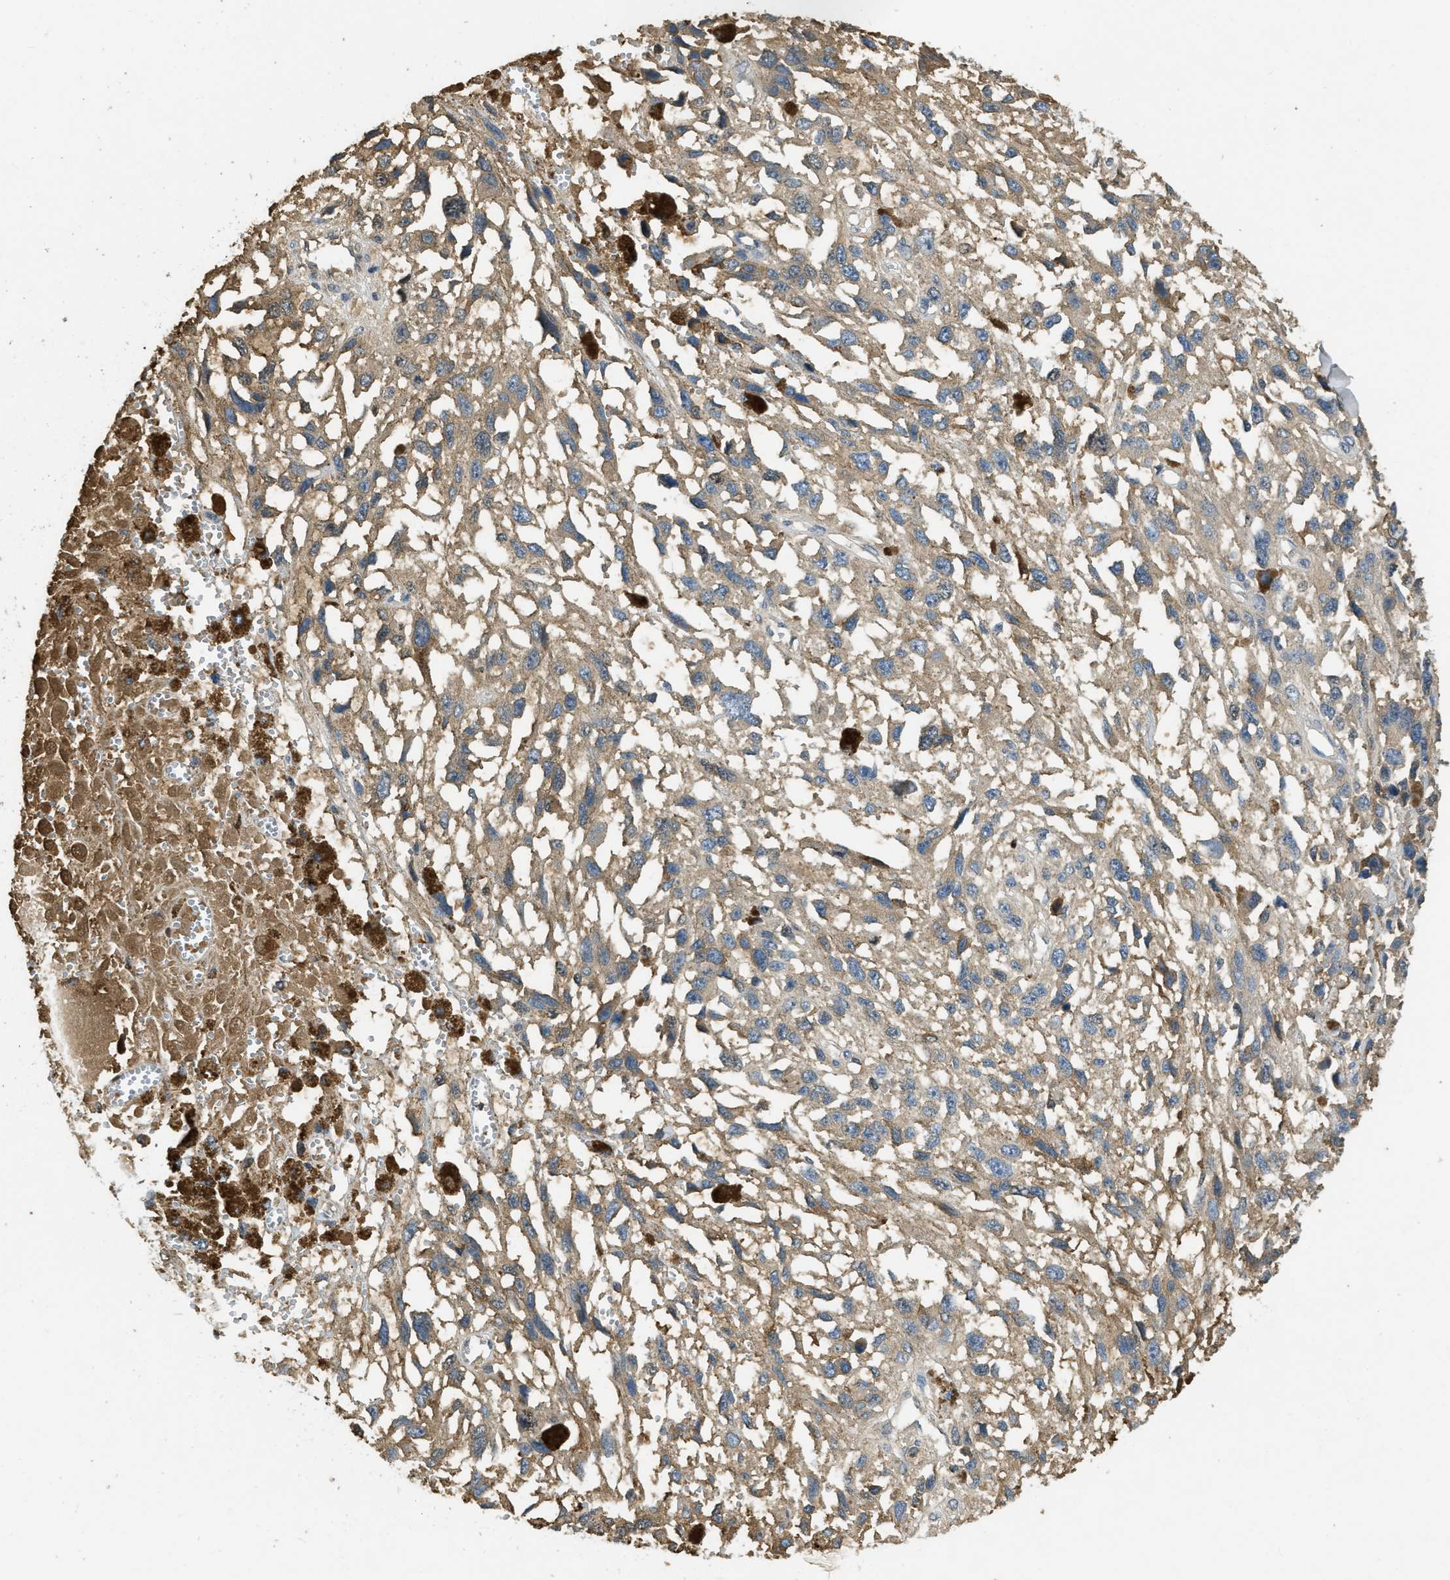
{"staining": {"intensity": "moderate", "quantity": ">75%", "location": "cytoplasmic/membranous"}, "tissue": "melanoma", "cell_type": "Tumor cells", "image_type": "cancer", "snomed": [{"axis": "morphology", "description": "Malignant melanoma, Metastatic site"}, {"axis": "topography", "description": "Lymph node"}], "caption": "Protein staining of malignant melanoma (metastatic site) tissue displays moderate cytoplasmic/membranous expression in about >75% of tumor cells.", "gene": "PRTN3", "patient": {"sex": "male", "age": 59}}